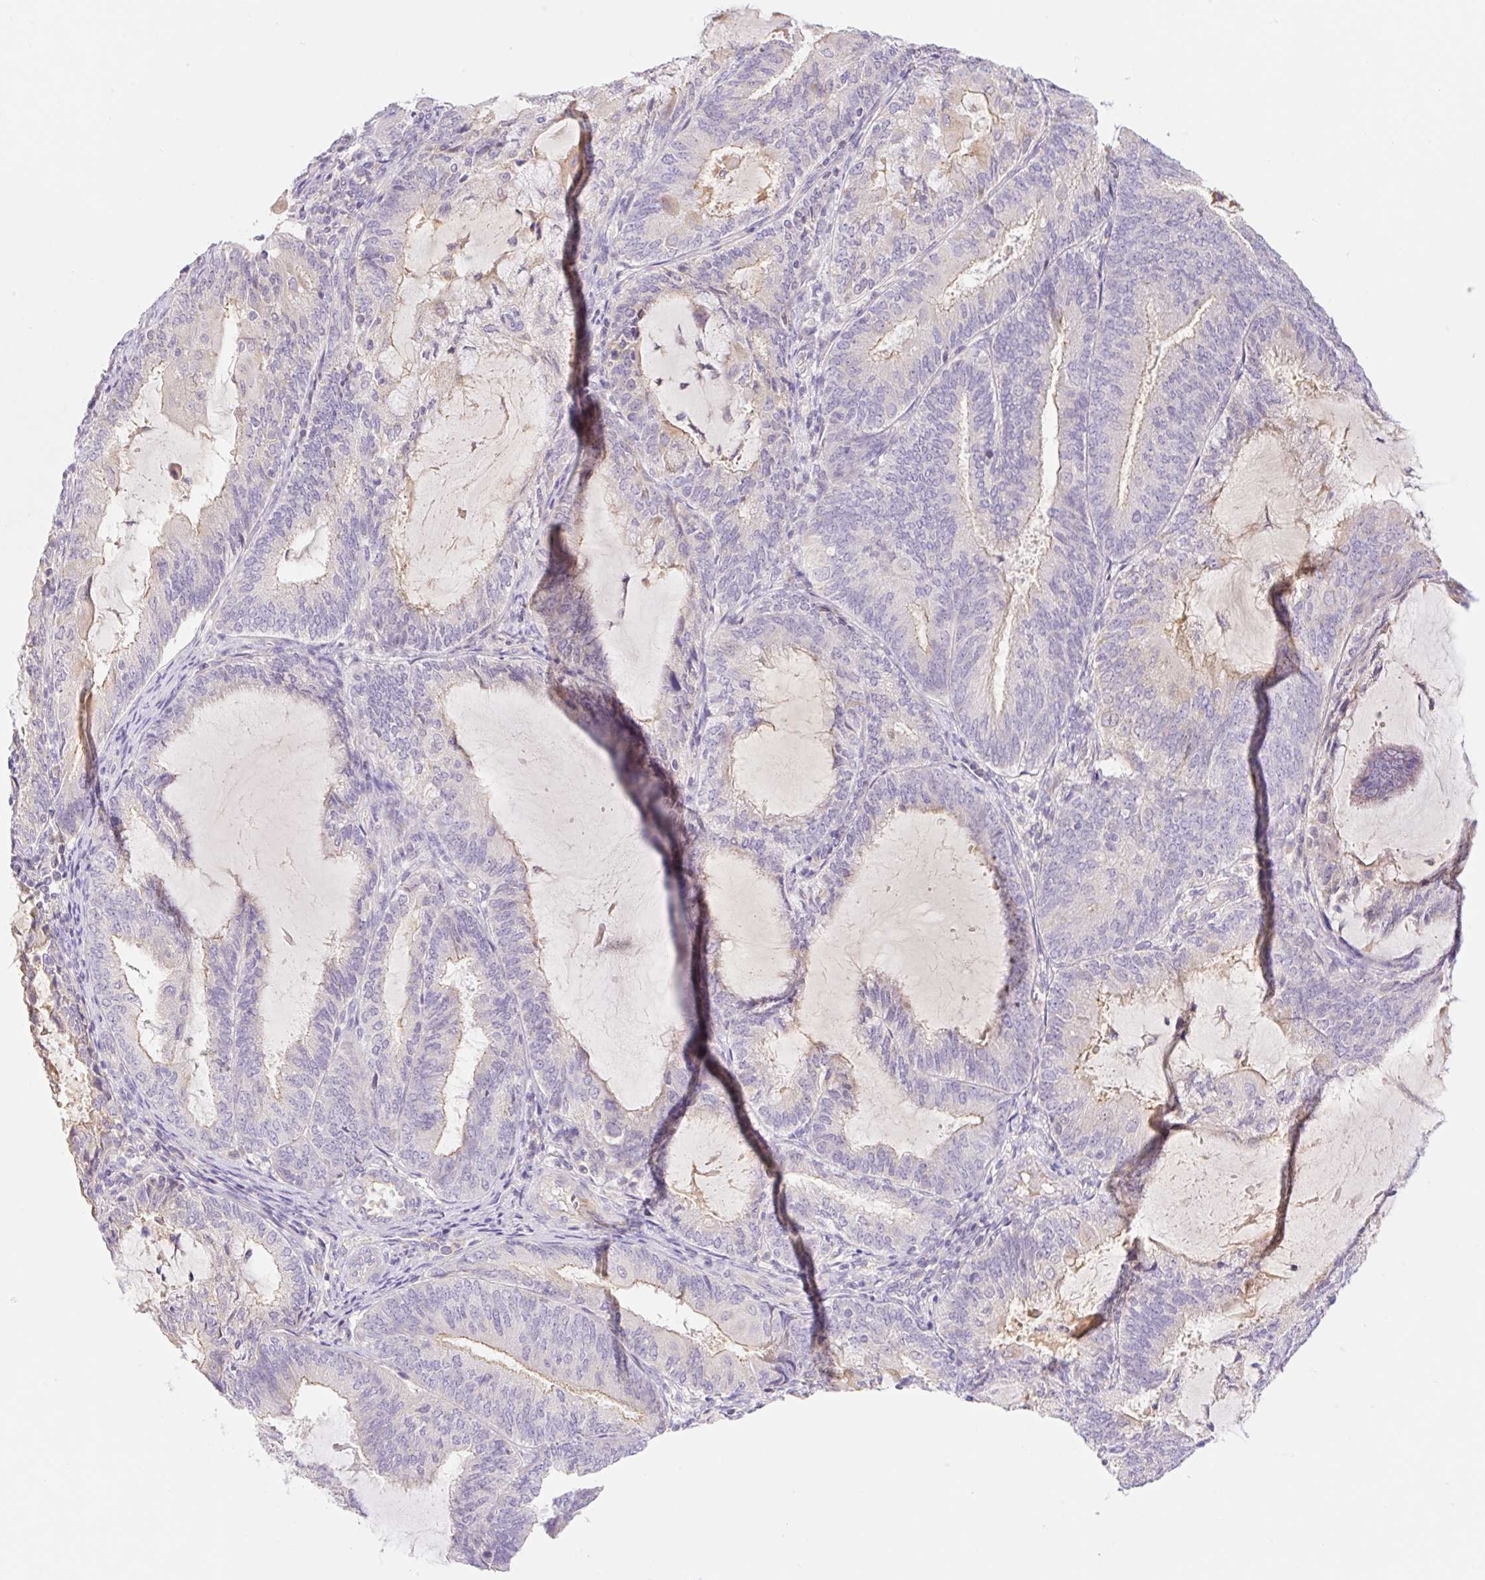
{"staining": {"intensity": "negative", "quantity": "none", "location": "none"}, "tissue": "endometrial cancer", "cell_type": "Tumor cells", "image_type": "cancer", "snomed": [{"axis": "morphology", "description": "Adenocarcinoma, NOS"}, {"axis": "topography", "description": "Endometrium"}], "caption": "Human adenocarcinoma (endometrial) stained for a protein using immunohistochemistry displays no staining in tumor cells.", "gene": "DENND5A", "patient": {"sex": "female", "age": 81}}